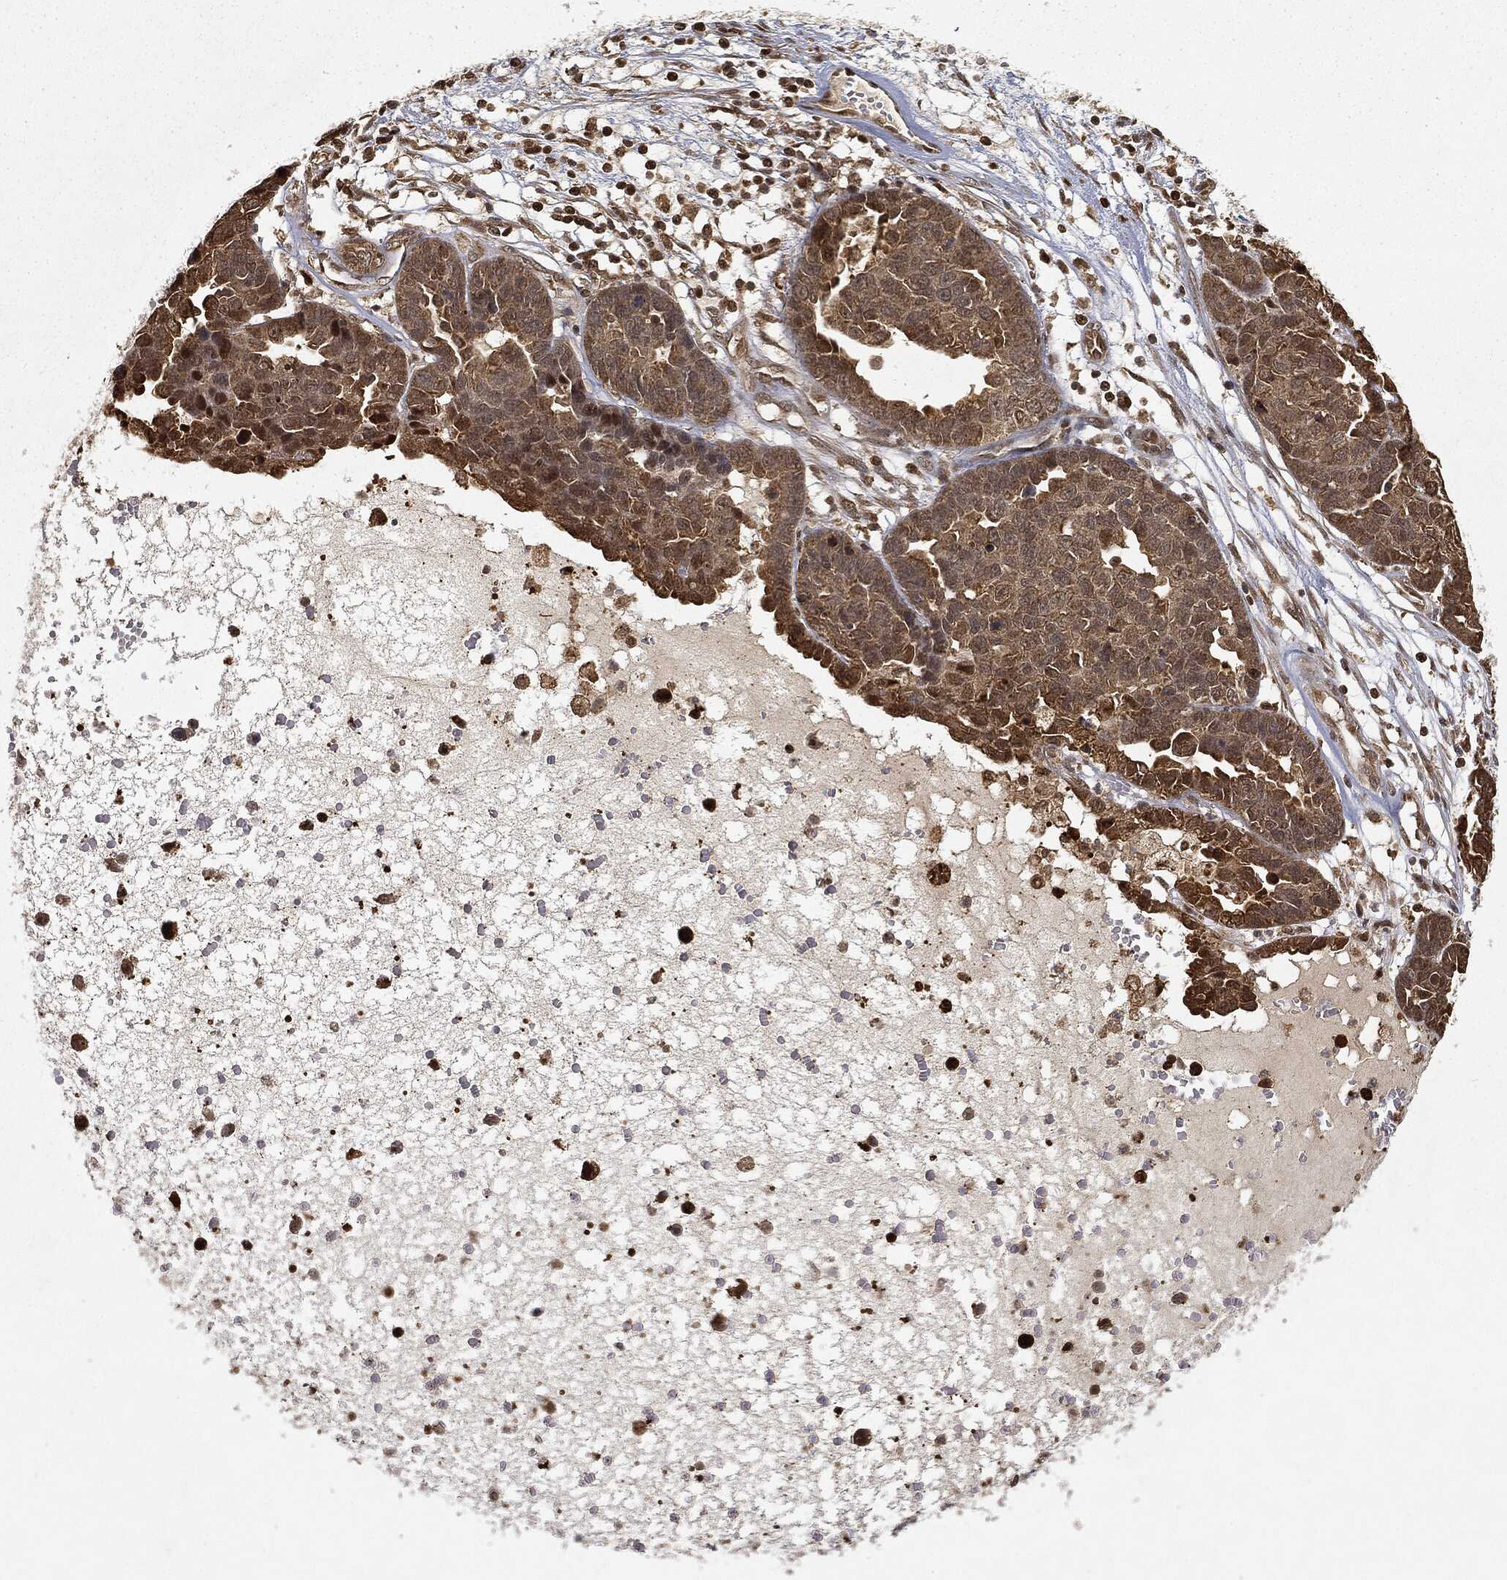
{"staining": {"intensity": "moderate", "quantity": ">75%", "location": "cytoplasmic/membranous"}, "tissue": "ovarian cancer", "cell_type": "Tumor cells", "image_type": "cancer", "snomed": [{"axis": "morphology", "description": "Cystadenocarcinoma, serous, NOS"}, {"axis": "topography", "description": "Ovary"}], "caption": "Immunohistochemical staining of serous cystadenocarcinoma (ovarian) displays medium levels of moderate cytoplasmic/membranous protein expression in about >75% of tumor cells. The staining was performed using DAB to visualize the protein expression in brown, while the nuclei were stained in blue with hematoxylin (Magnification: 20x).", "gene": "ZNHIT6", "patient": {"sex": "female", "age": 87}}